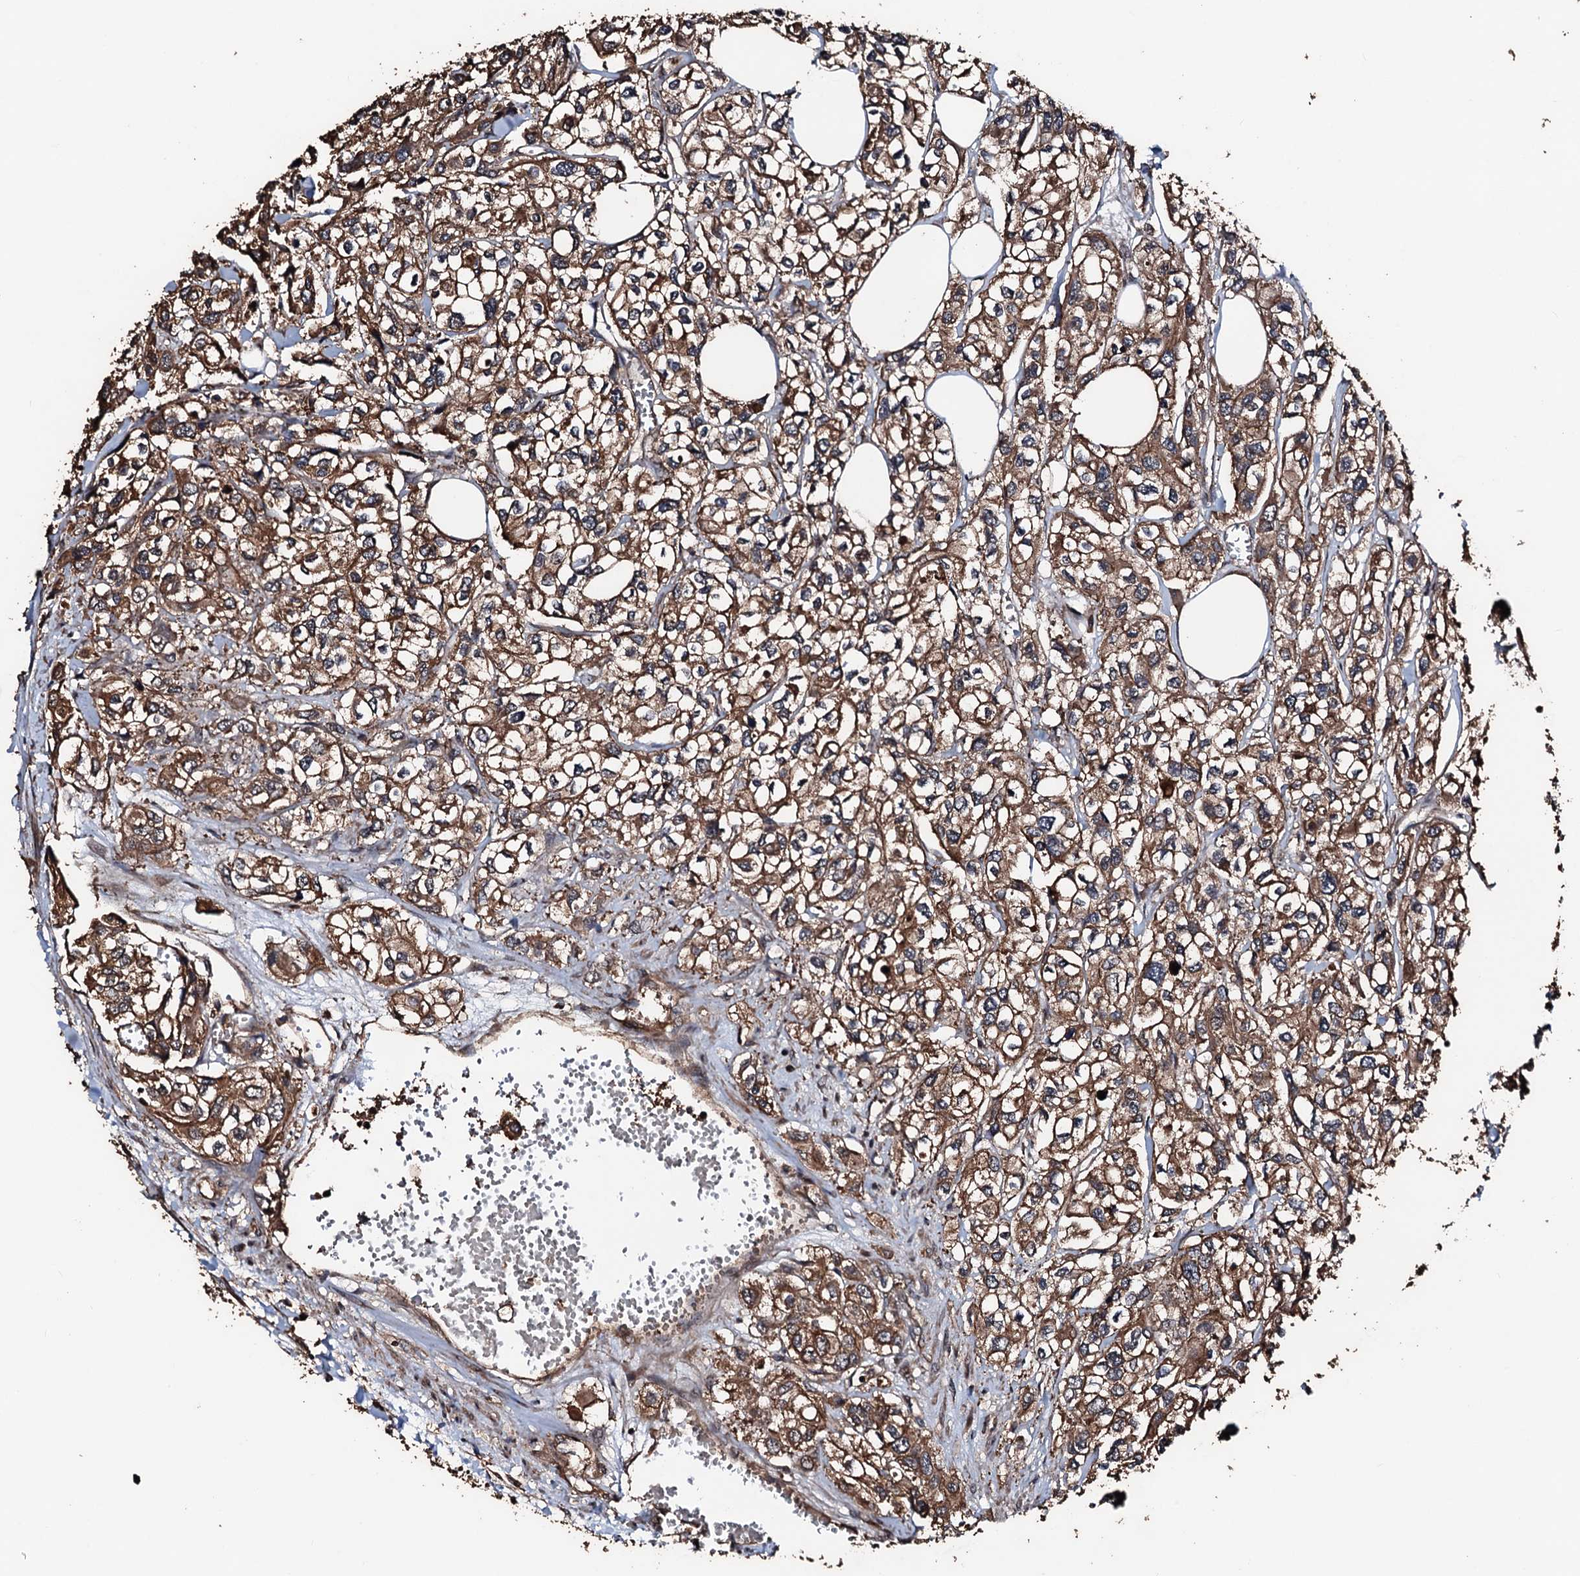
{"staining": {"intensity": "moderate", "quantity": ">75%", "location": "cytoplasmic/membranous"}, "tissue": "urothelial cancer", "cell_type": "Tumor cells", "image_type": "cancer", "snomed": [{"axis": "morphology", "description": "Urothelial carcinoma, High grade"}, {"axis": "topography", "description": "Urinary bladder"}], "caption": "Protein staining exhibits moderate cytoplasmic/membranous positivity in approximately >75% of tumor cells in high-grade urothelial carcinoma.", "gene": "KIF18A", "patient": {"sex": "male", "age": 67}}